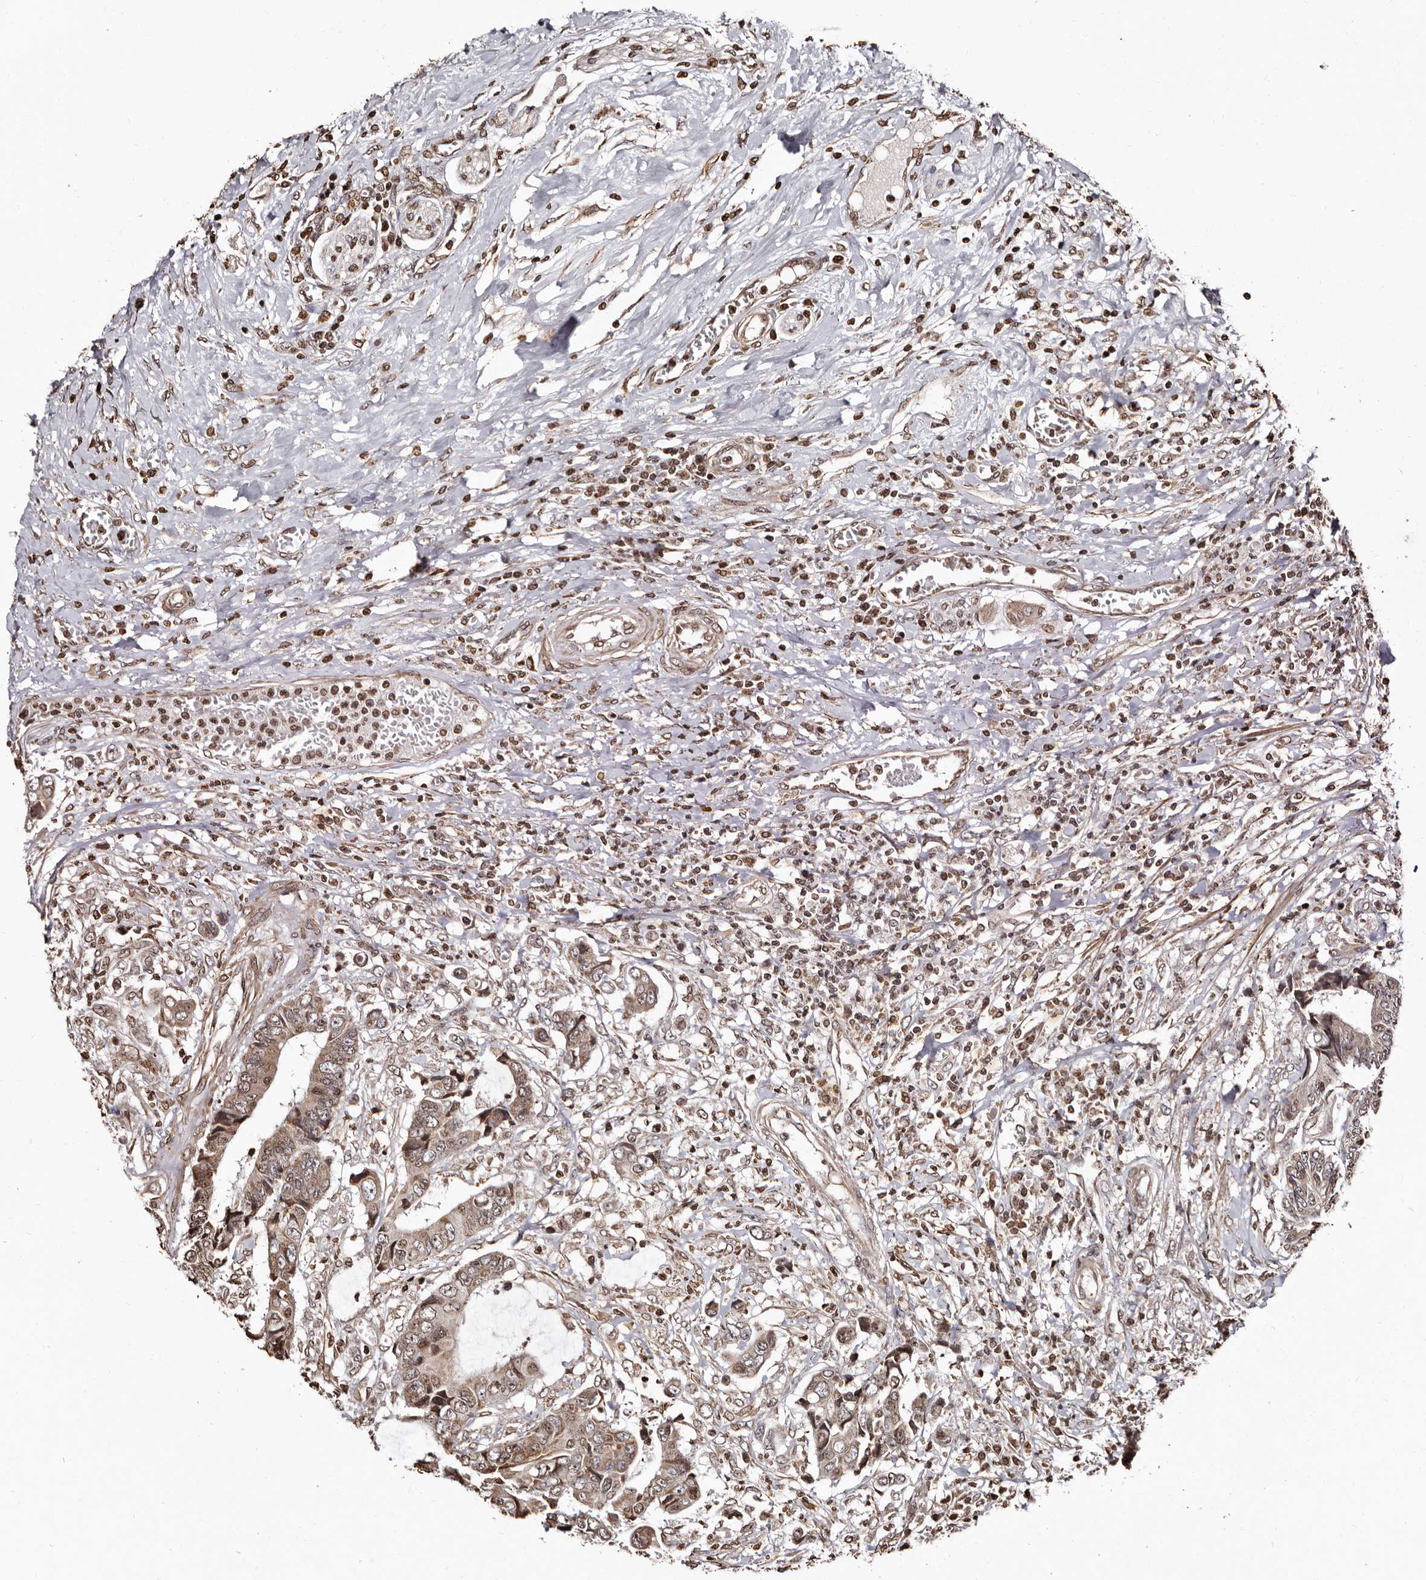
{"staining": {"intensity": "weak", "quantity": ">75%", "location": "cytoplasmic/membranous,nuclear"}, "tissue": "colorectal cancer", "cell_type": "Tumor cells", "image_type": "cancer", "snomed": [{"axis": "morphology", "description": "Adenocarcinoma, NOS"}, {"axis": "topography", "description": "Rectum"}], "caption": "There is low levels of weak cytoplasmic/membranous and nuclear expression in tumor cells of colorectal cancer (adenocarcinoma), as demonstrated by immunohistochemical staining (brown color).", "gene": "CCDC190", "patient": {"sex": "male", "age": 84}}